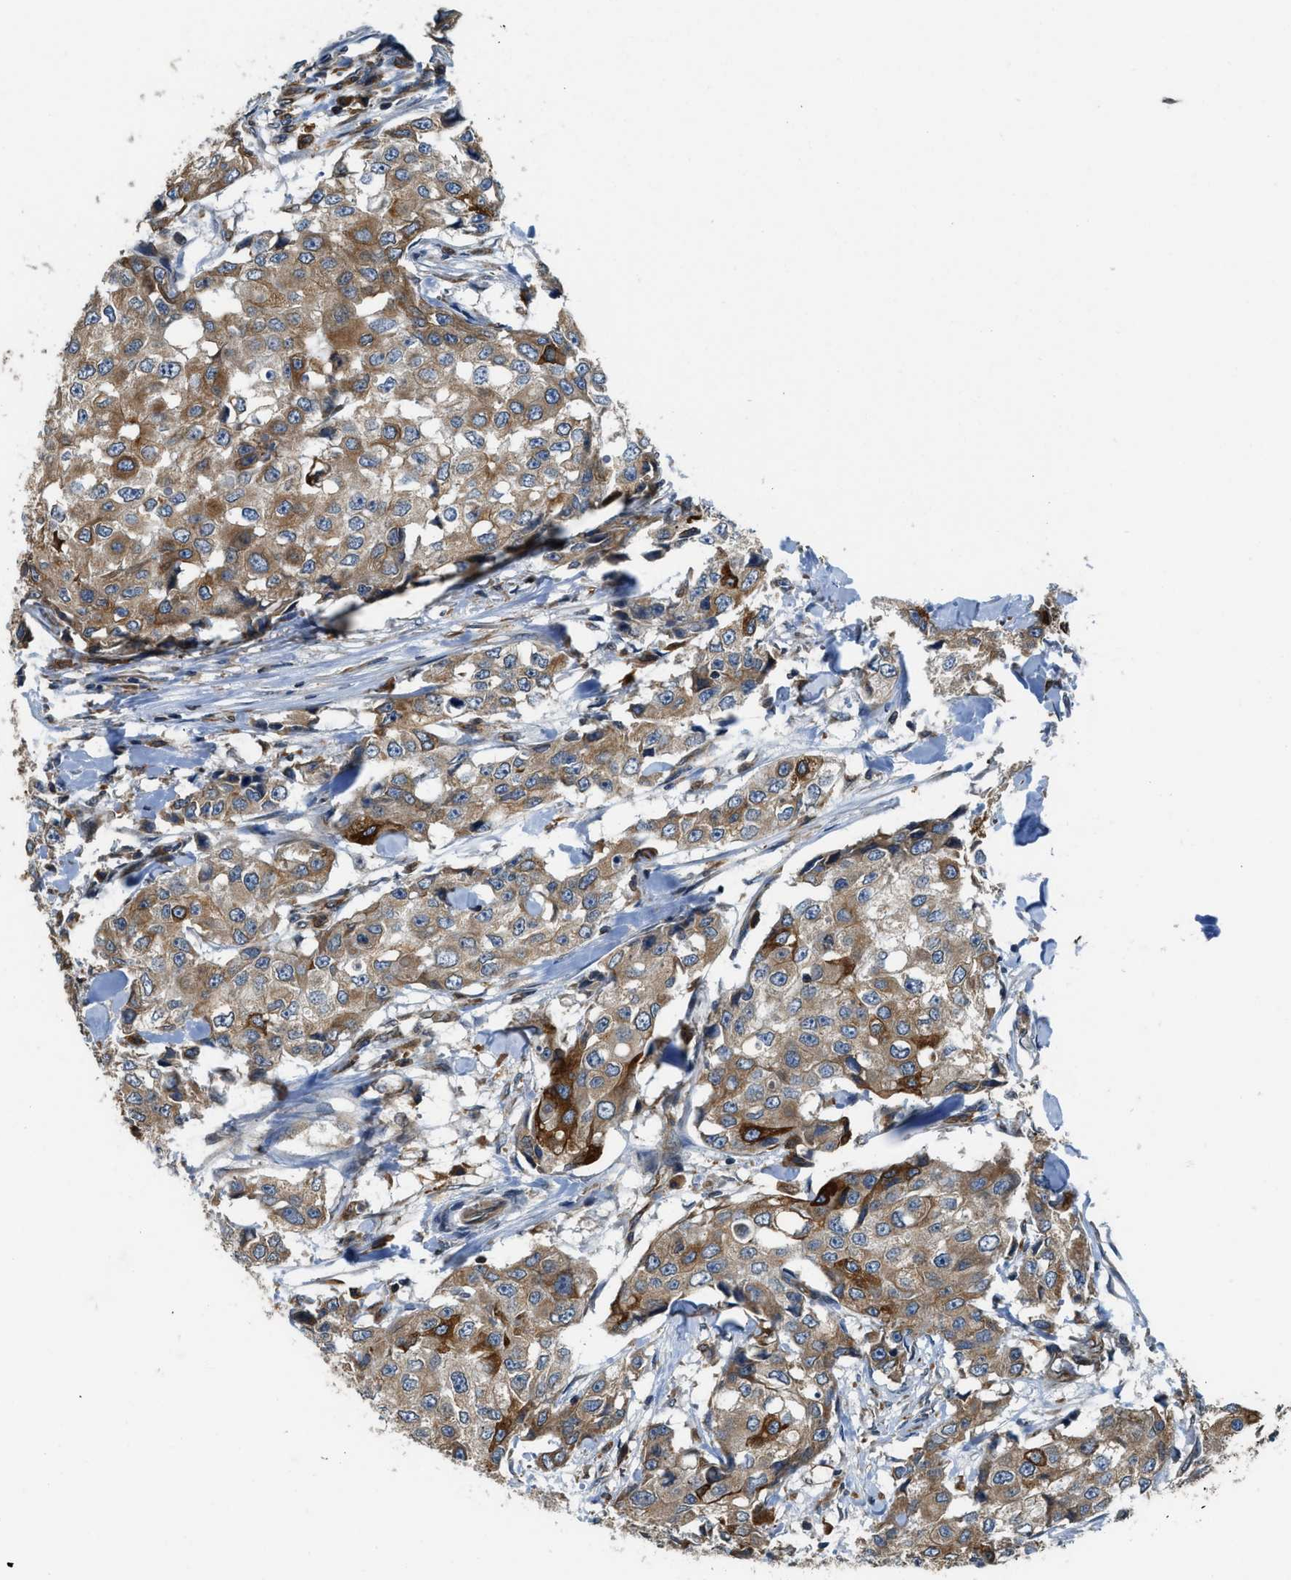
{"staining": {"intensity": "strong", "quantity": "25%-75%", "location": "cytoplasmic/membranous"}, "tissue": "breast cancer", "cell_type": "Tumor cells", "image_type": "cancer", "snomed": [{"axis": "morphology", "description": "Duct carcinoma"}, {"axis": "topography", "description": "Breast"}], "caption": "Immunohistochemistry (IHC) histopathology image of infiltrating ductal carcinoma (breast) stained for a protein (brown), which shows high levels of strong cytoplasmic/membranous positivity in approximately 25%-75% of tumor cells.", "gene": "BCAP31", "patient": {"sex": "female", "age": 27}}